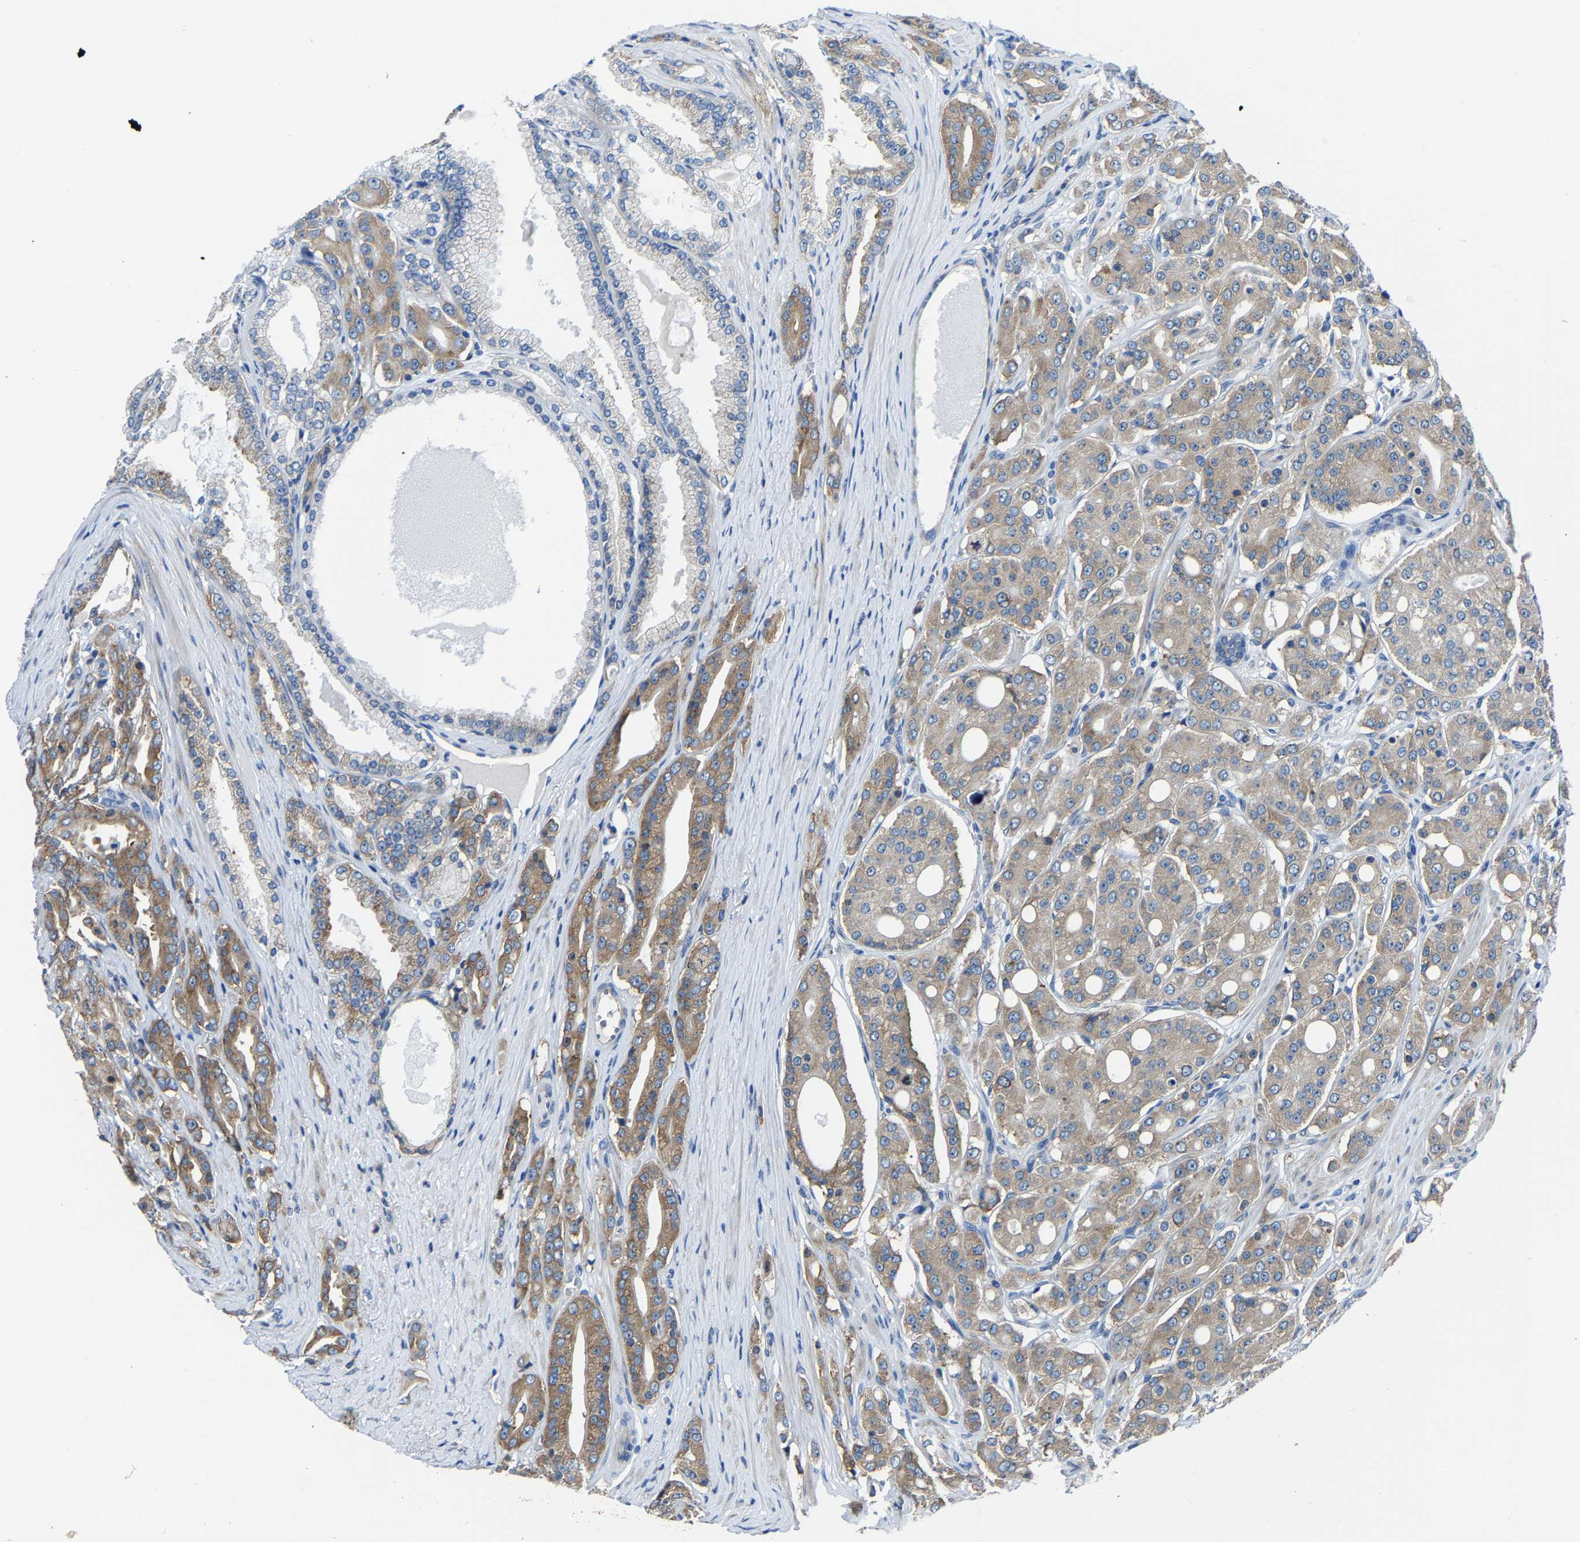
{"staining": {"intensity": "moderate", "quantity": "25%-75%", "location": "cytoplasmic/membranous"}, "tissue": "prostate cancer", "cell_type": "Tumor cells", "image_type": "cancer", "snomed": [{"axis": "morphology", "description": "Adenocarcinoma, High grade"}, {"axis": "topography", "description": "Prostate"}], "caption": "Prostate cancer (adenocarcinoma (high-grade)) tissue exhibits moderate cytoplasmic/membranous positivity in approximately 25%-75% of tumor cells", "gene": "G3BP2", "patient": {"sex": "male", "age": 71}}